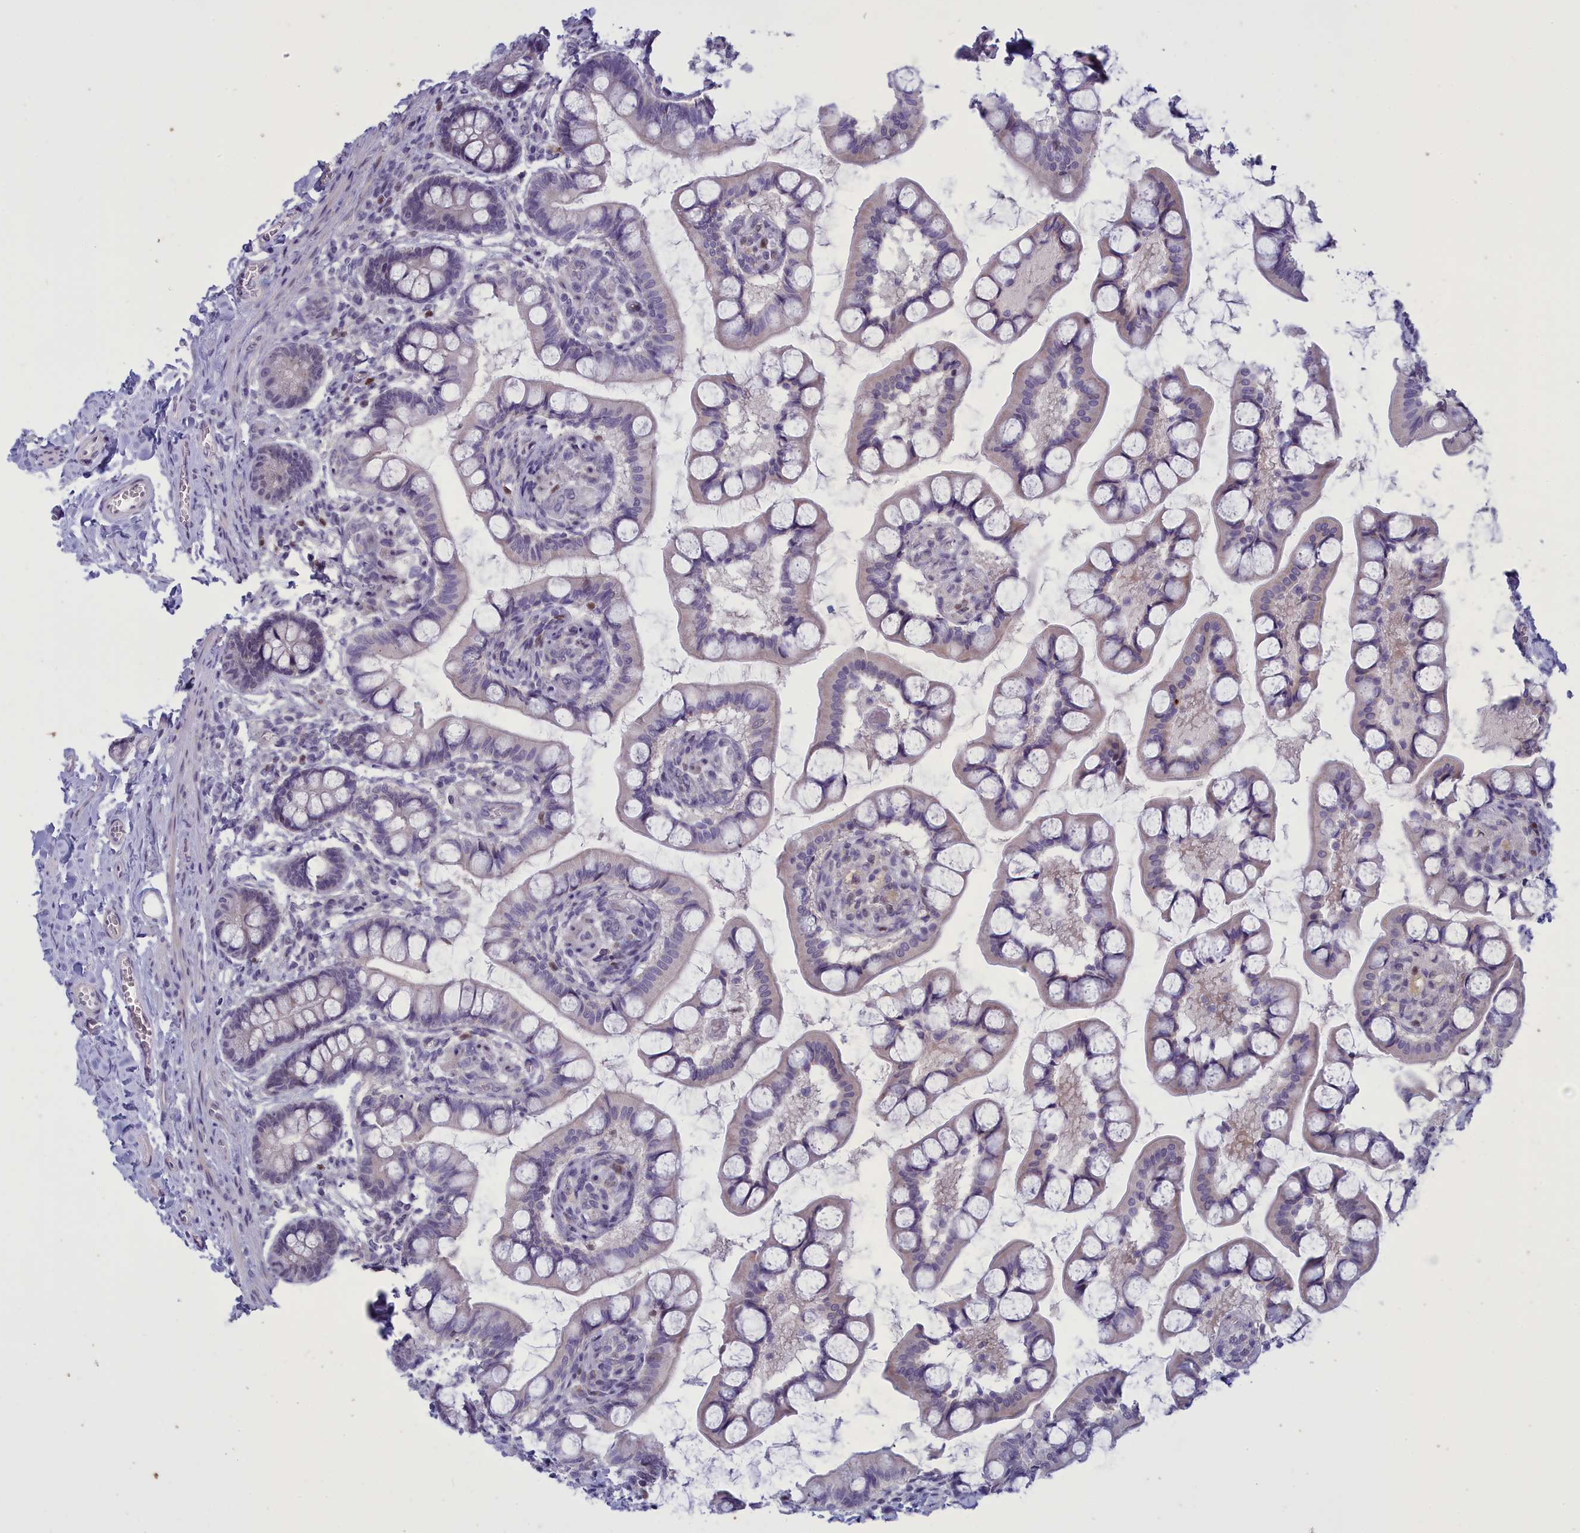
{"staining": {"intensity": "weak", "quantity": "<25%", "location": "cytoplasmic/membranous"}, "tissue": "small intestine", "cell_type": "Glandular cells", "image_type": "normal", "snomed": [{"axis": "morphology", "description": "Normal tissue, NOS"}, {"axis": "topography", "description": "Small intestine"}], "caption": "Immunohistochemistry of unremarkable small intestine demonstrates no expression in glandular cells.", "gene": "ELOA2", "patient": {"sex": "male", "age": 52}}